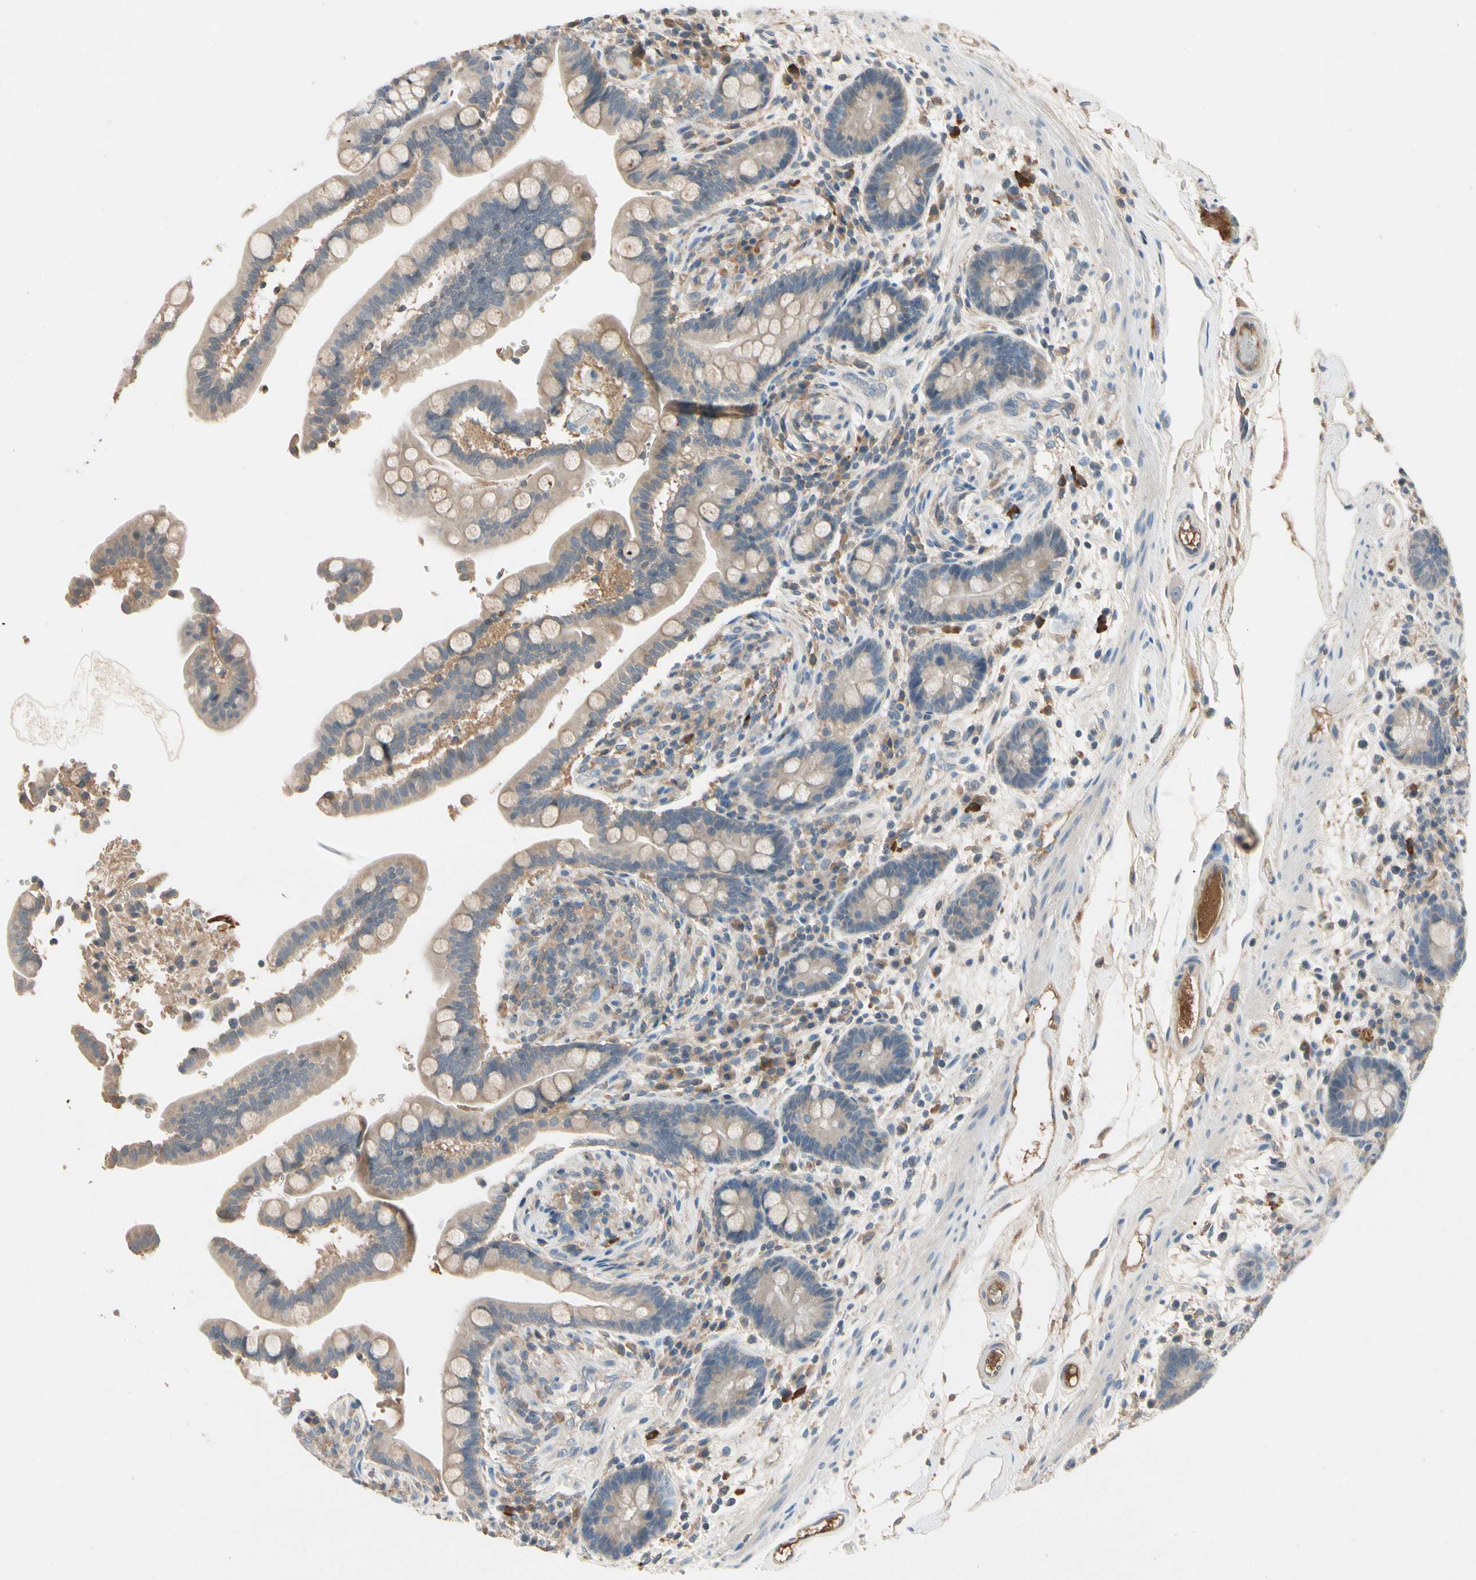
{"staining": {"intensity": "weak", "quantity": ">75%", "location": "cytoplasmic/membranous"}, "tissue": "colon", "cell_type": "Endothelial cells", "image_type": "normal", "snomed": [{"axis": "morphology", "description": "Normal tissue, NOS"}, {"axis": "topography", "description": "Colon"}], "caption": "Colon stained with immunohistochemistry (IHC) reveals weak cytoplasmic/membranous staining in about >75% of endothelial cells. (DAB (3,3'-diaminobenzidine) IHC with brightfield microscopy, high magnification).", "gene": "IL1RL1", "patient": {"sex": "male", "age": 73}}